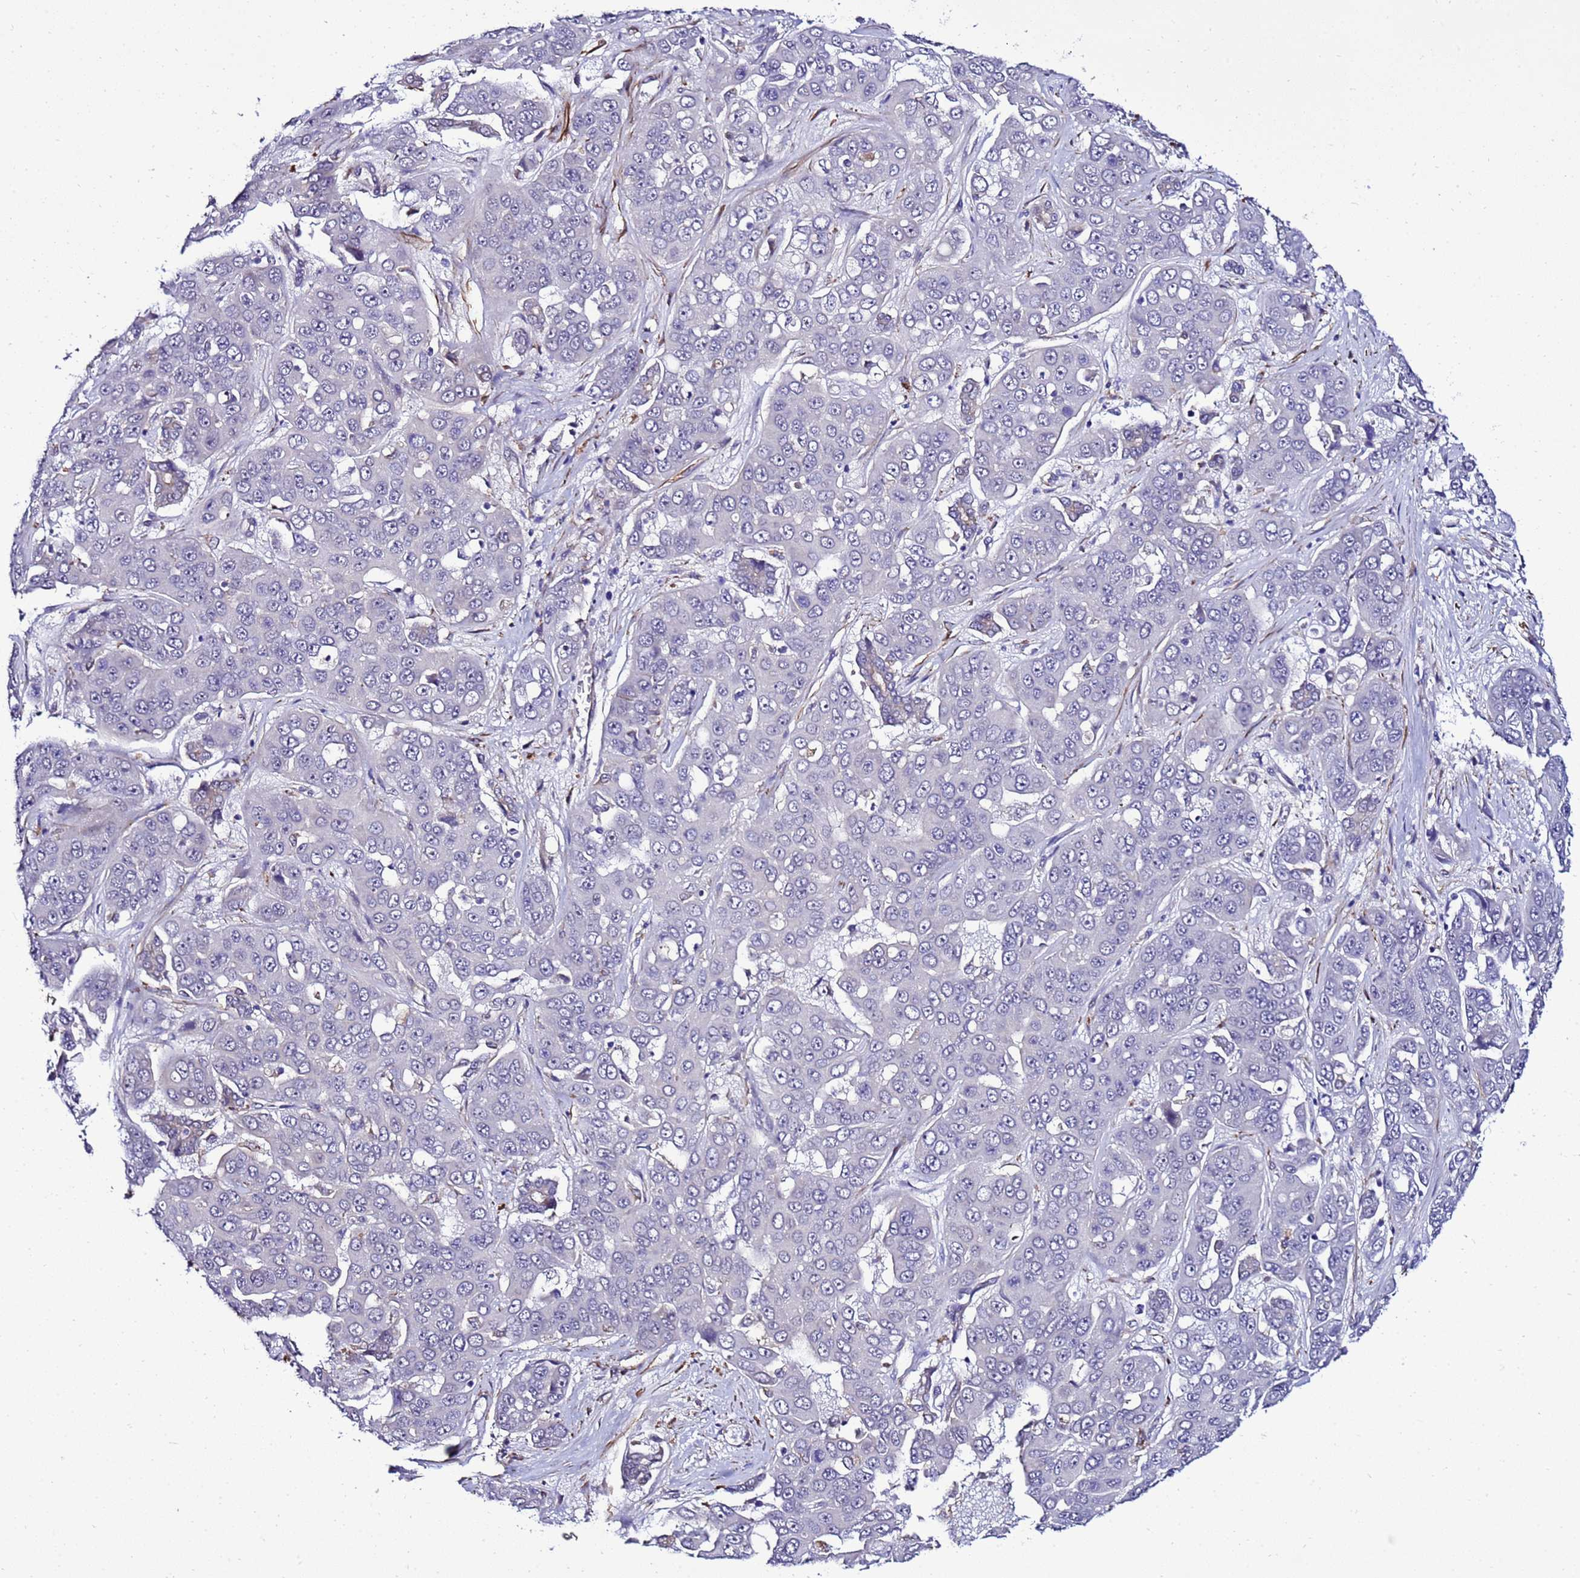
{"staining": {"intensity": "negative", "quantity": "none", "location": "none"}, "tissue": "liver cancer", "cell_type": "Tumor cells", "image_type": "cancer", "snomed": [{"axis": "morphology", "description": "Cholangiocarcinoma"}, {"axis": "topography", "description": "Liver"}], "caption": "Tumor cells are negative for protein expression in human cholangiocarcinoma (liver). (DAB immunohistochemistry (IHC), high magnification).", "gene": "GZF1", "patient": {"sex": "female", "age": 52}}